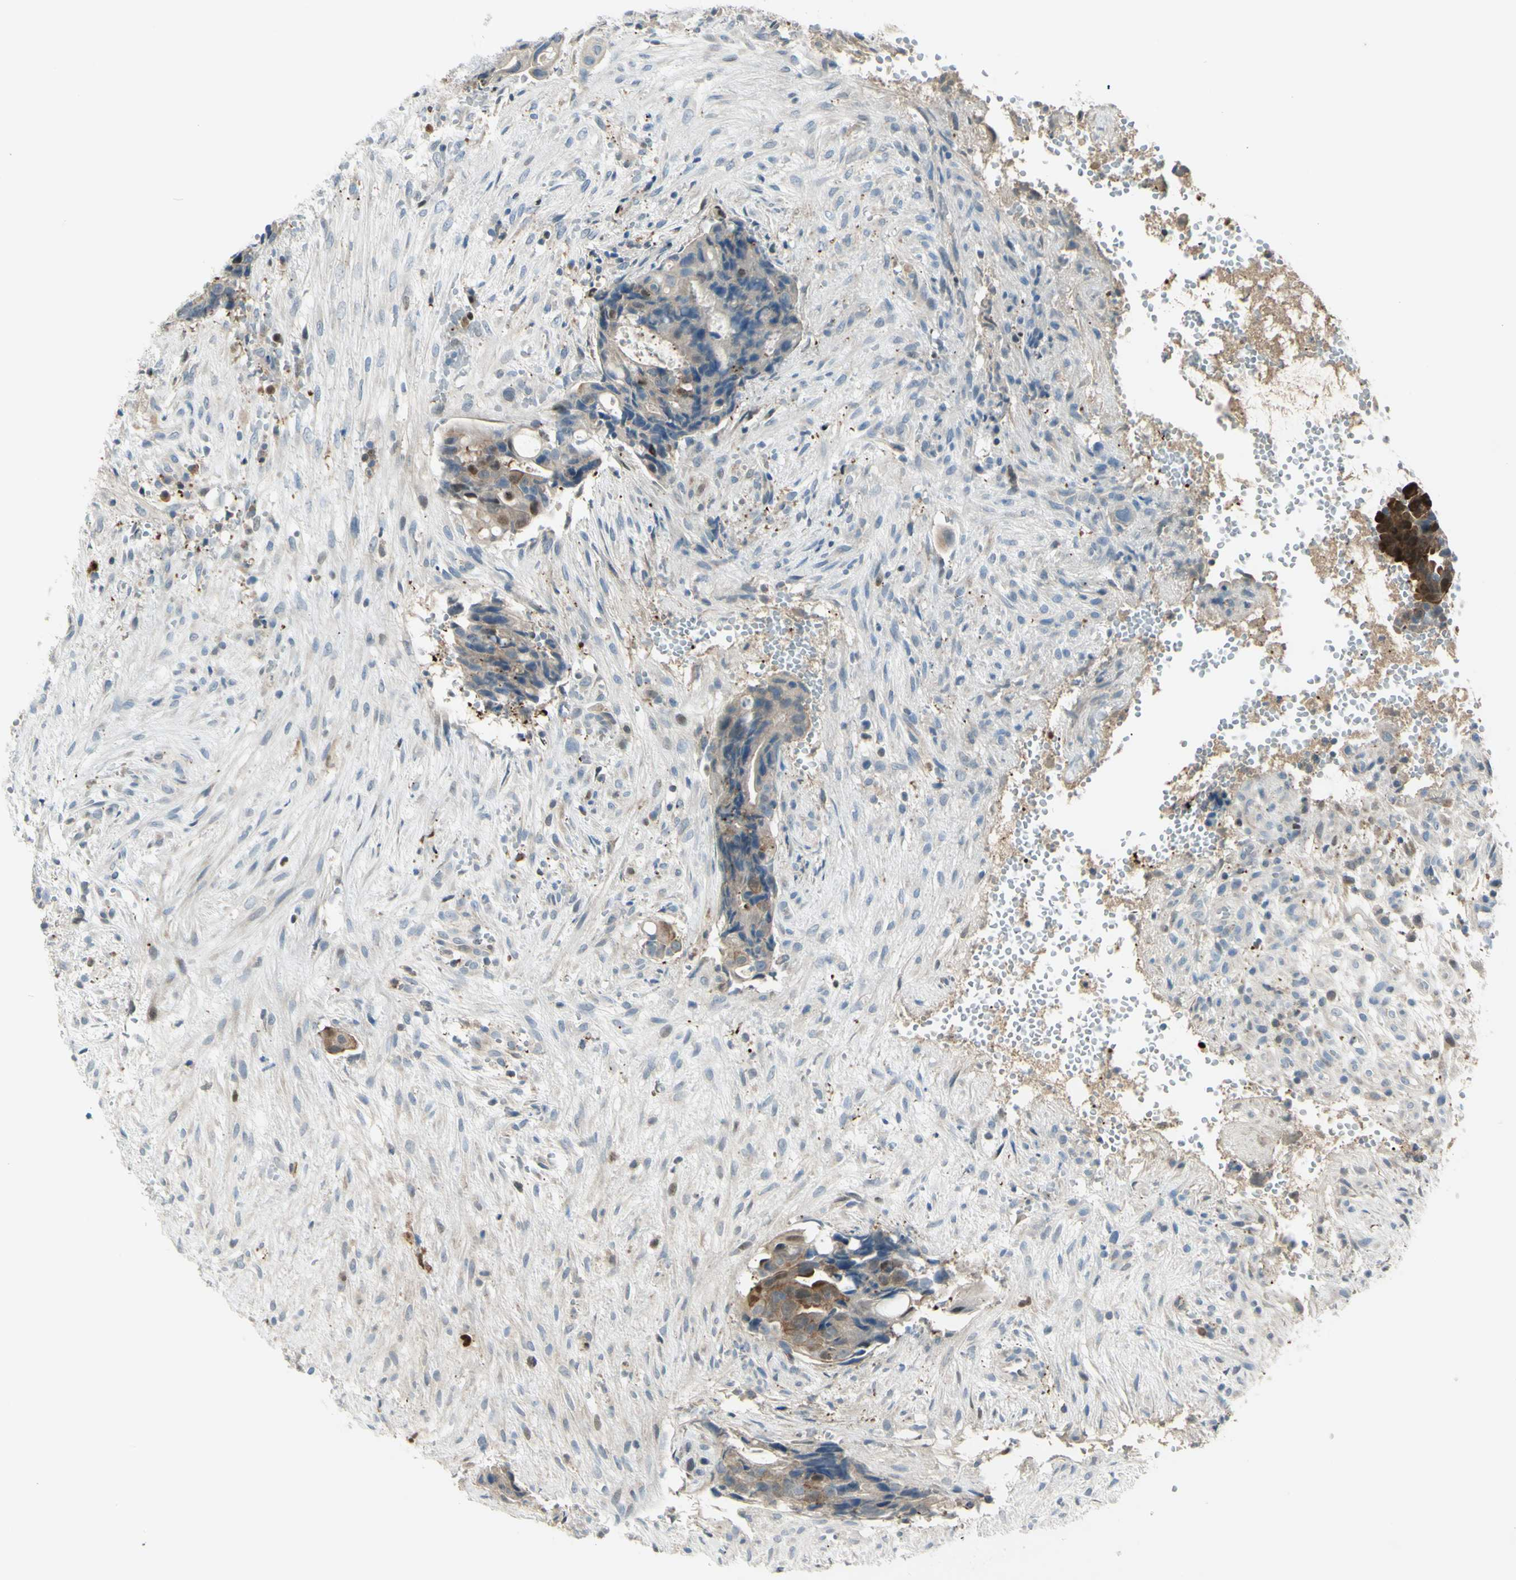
{"staining": {"intensity": "weak", "quantity": "25%-75%", "location": "cytoplasmic/membranous"}, "tissue": "colorectal cancer", "cell_type": "Tumor cells", "image_type": "cancer", "snomed": [{"axis": "morphology", "description": "Adenocarcinoma, NOS"}, {"axis": "topography", "description": "Colon"}], "caption": "Colorectal adenocarcinoma stained with a brown dye shows weak cytoplasmic/membranous positive expression in about 25%-75% of tumor cells.", "gene": "C1orf159", "patient": {"sex": "female", "age": 57}}